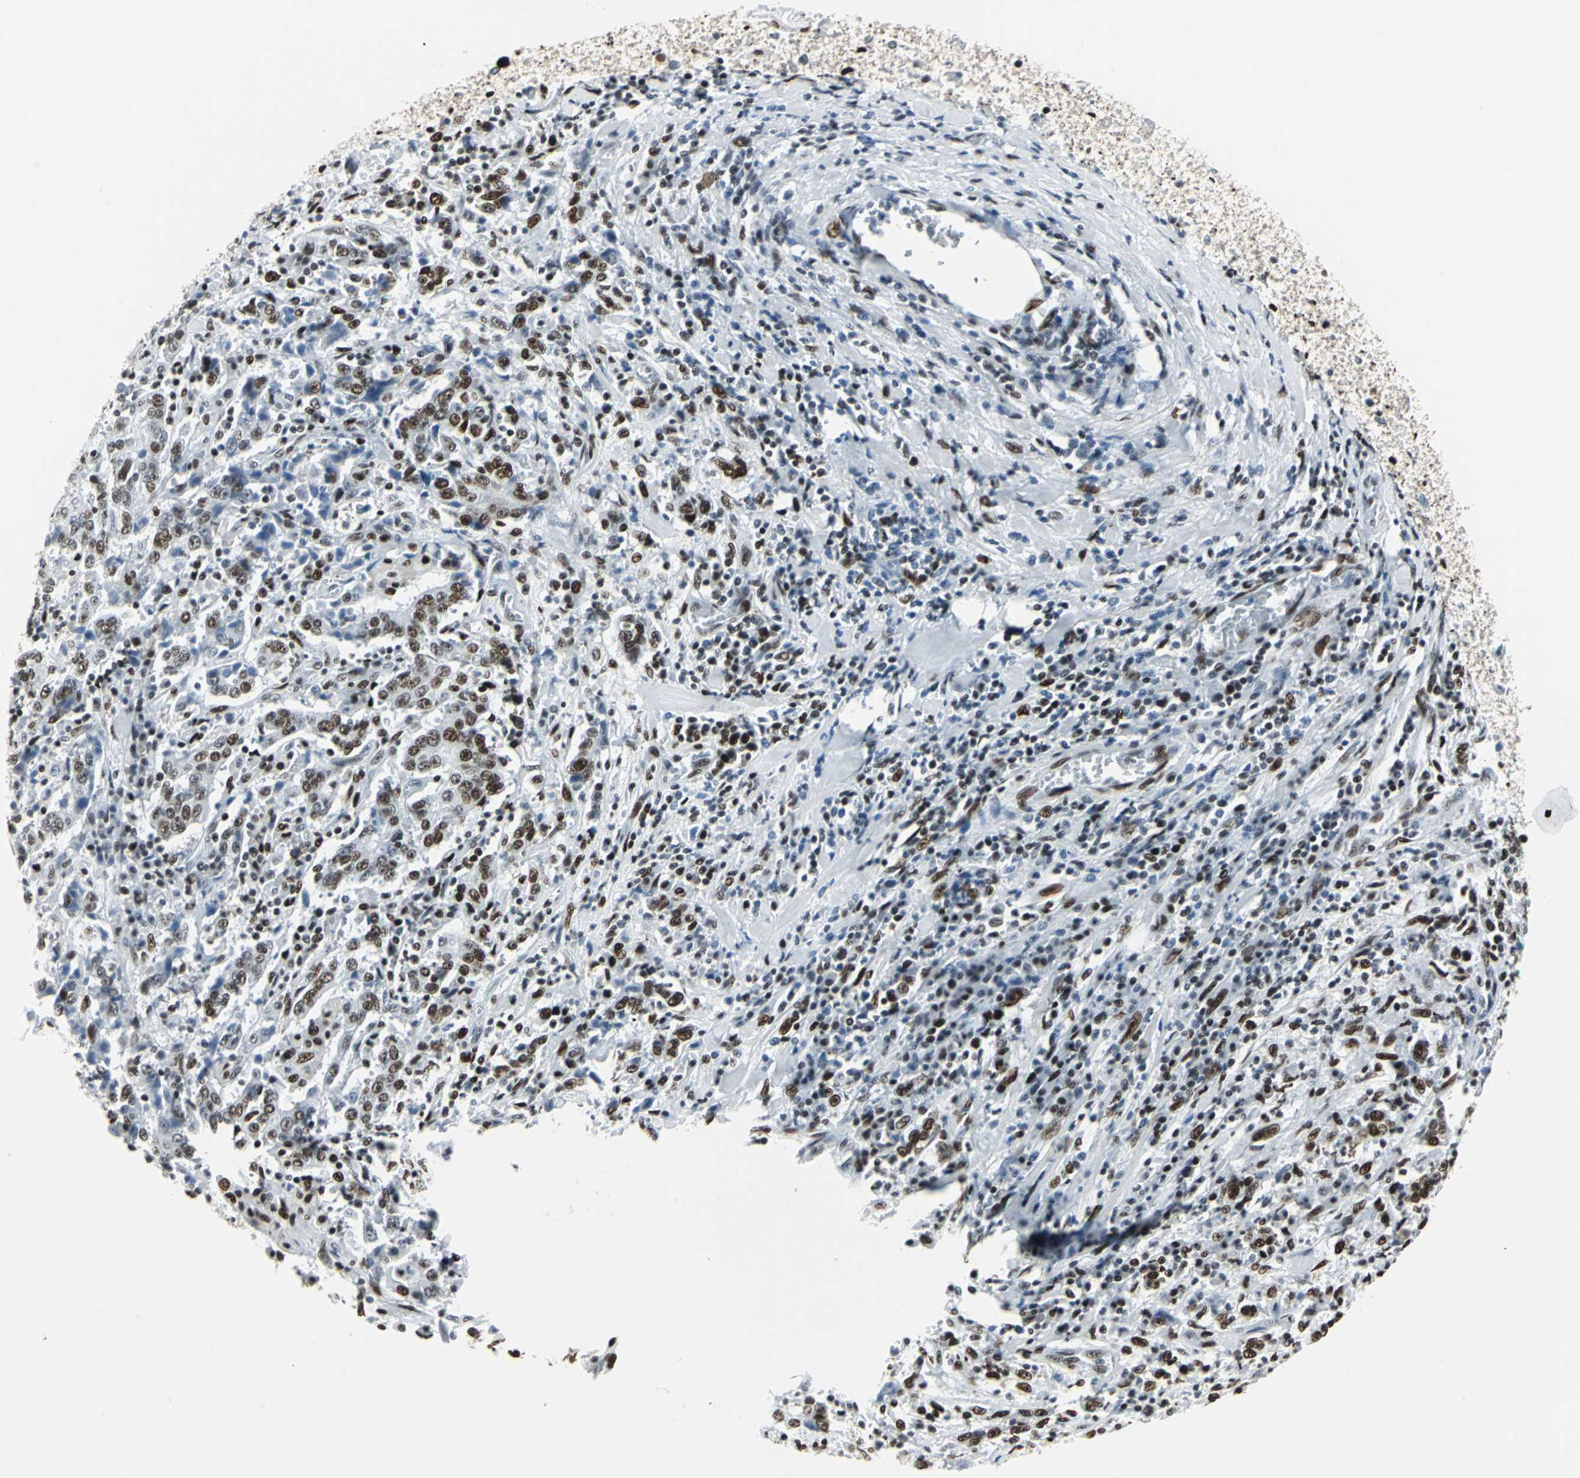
{"staining": {"intensity": "strong", "quantity": ">75%", "location": "nuclear"}, "tissue": "stomach cancer", "cell_type": "Tumor cells", "image_type": "cancer", "snomed": [{"axis": "morphology", "description": "Normal tissue, NOS"}, {"axis": "morphology", "description": "Adenocarcinoma, NOS"}, {"axis": "topography", "description": "Stomach, upper"}, {"axis": "topography", "description": "Stomach"}], "caption": "Protein staining by immunohistochemistry (IHC) shows strong nuclear positivity in approximately >75% of tumor cells in stomach adenocarcinoma.", "gene": "HDAC2", "patient": {"sex": "male", "age": 59}}